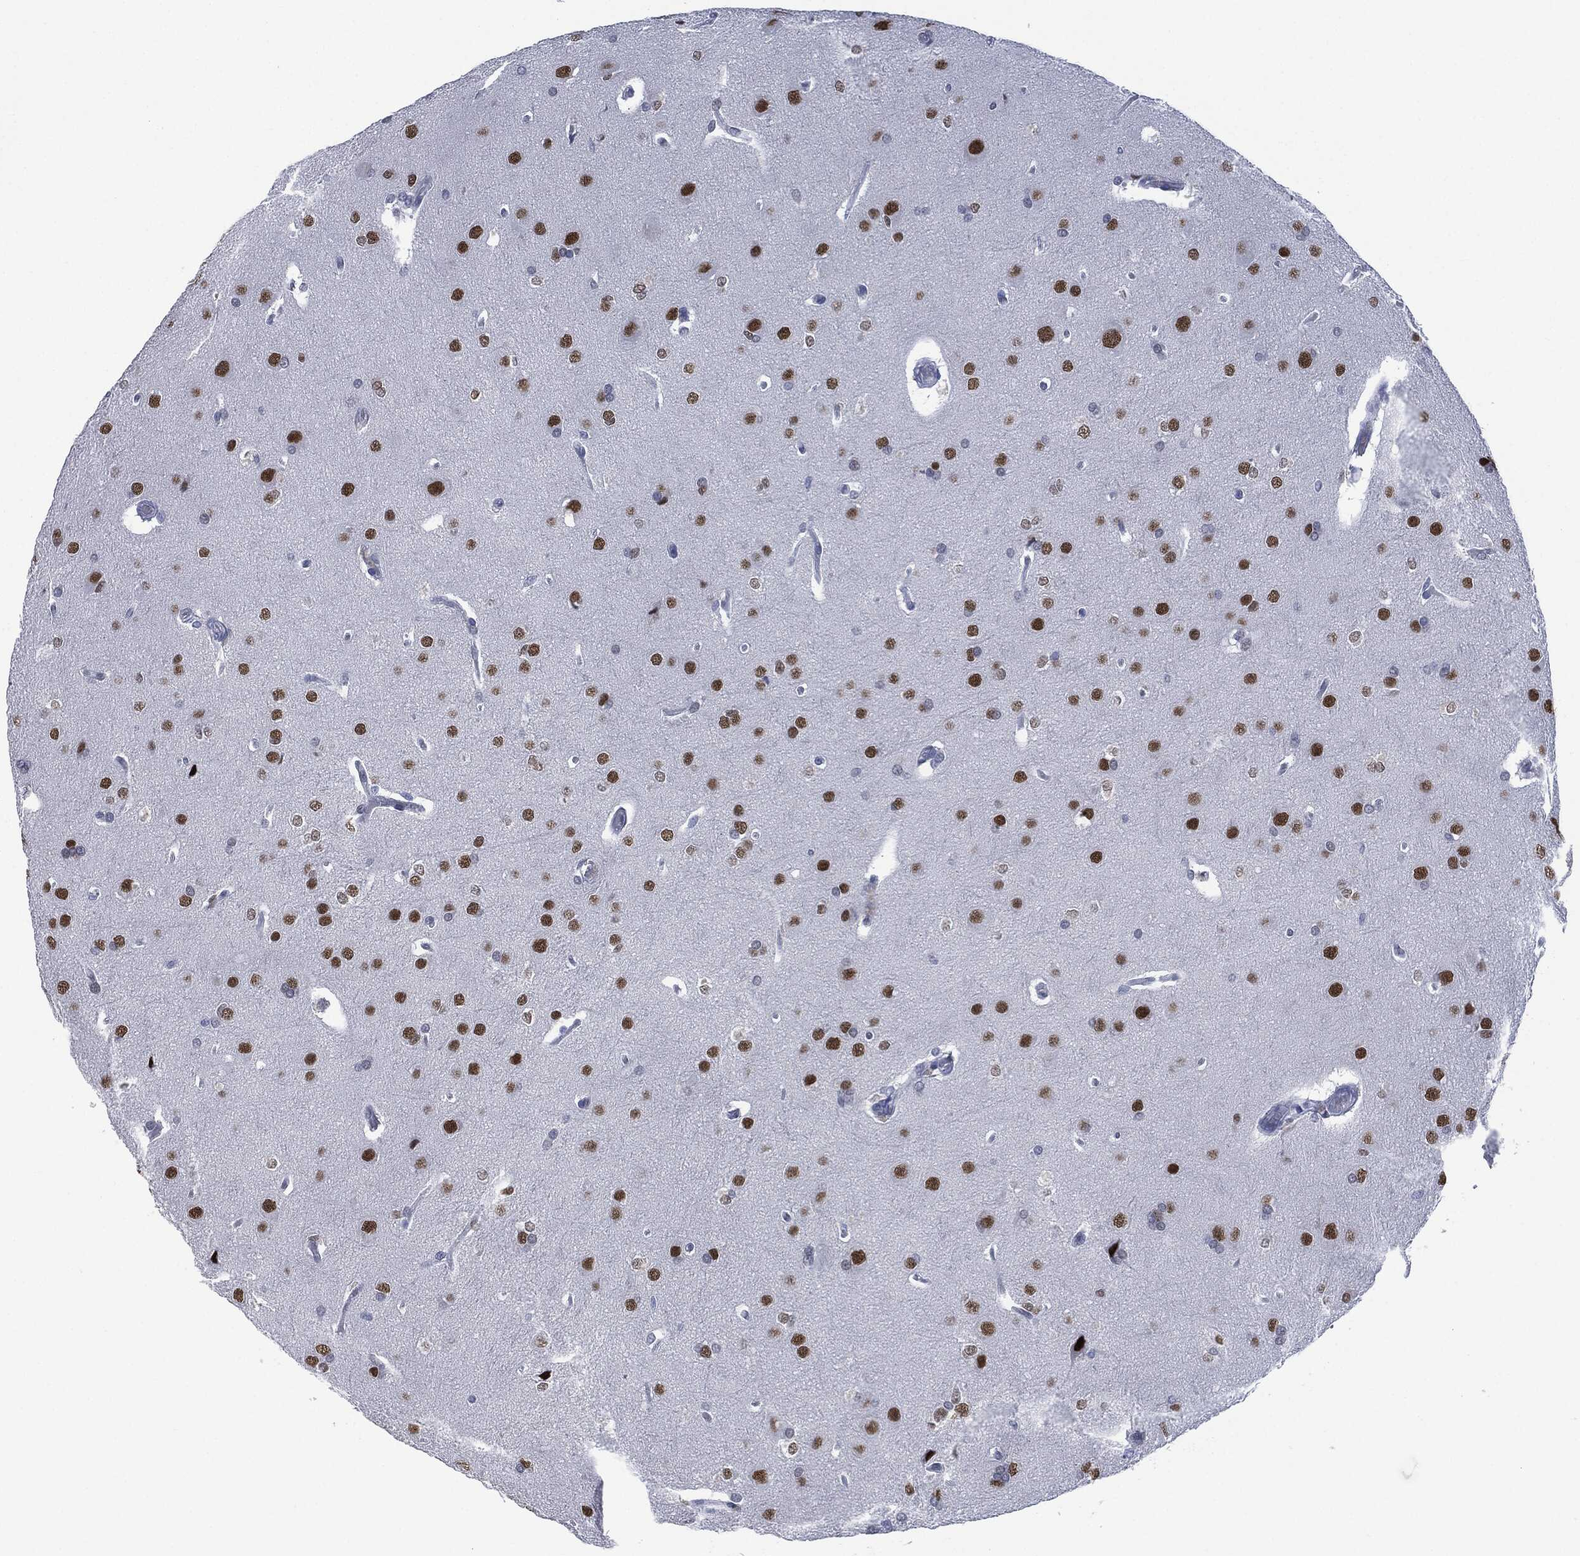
{"staining": {"intensity": "moderate", "quantity": "25%-75%", "location": "nuclear"}, "tissue": "glioma", "cell_type": "Tumor cells", "image_type": "cancer", "snomed": [{"axis": "morphology", "description": "Glioma, malignant, Low grade"}, {"axis": "topography", "description": "Brain"}], "caption": "Malignant low-grade glioma tissue displays moderate nuclear positivity in about 25%-75% of tumor cells, visualized by immunohistochemistry.", "gene": "MUC16", "patient": {"sex": "female", "age": 32}}